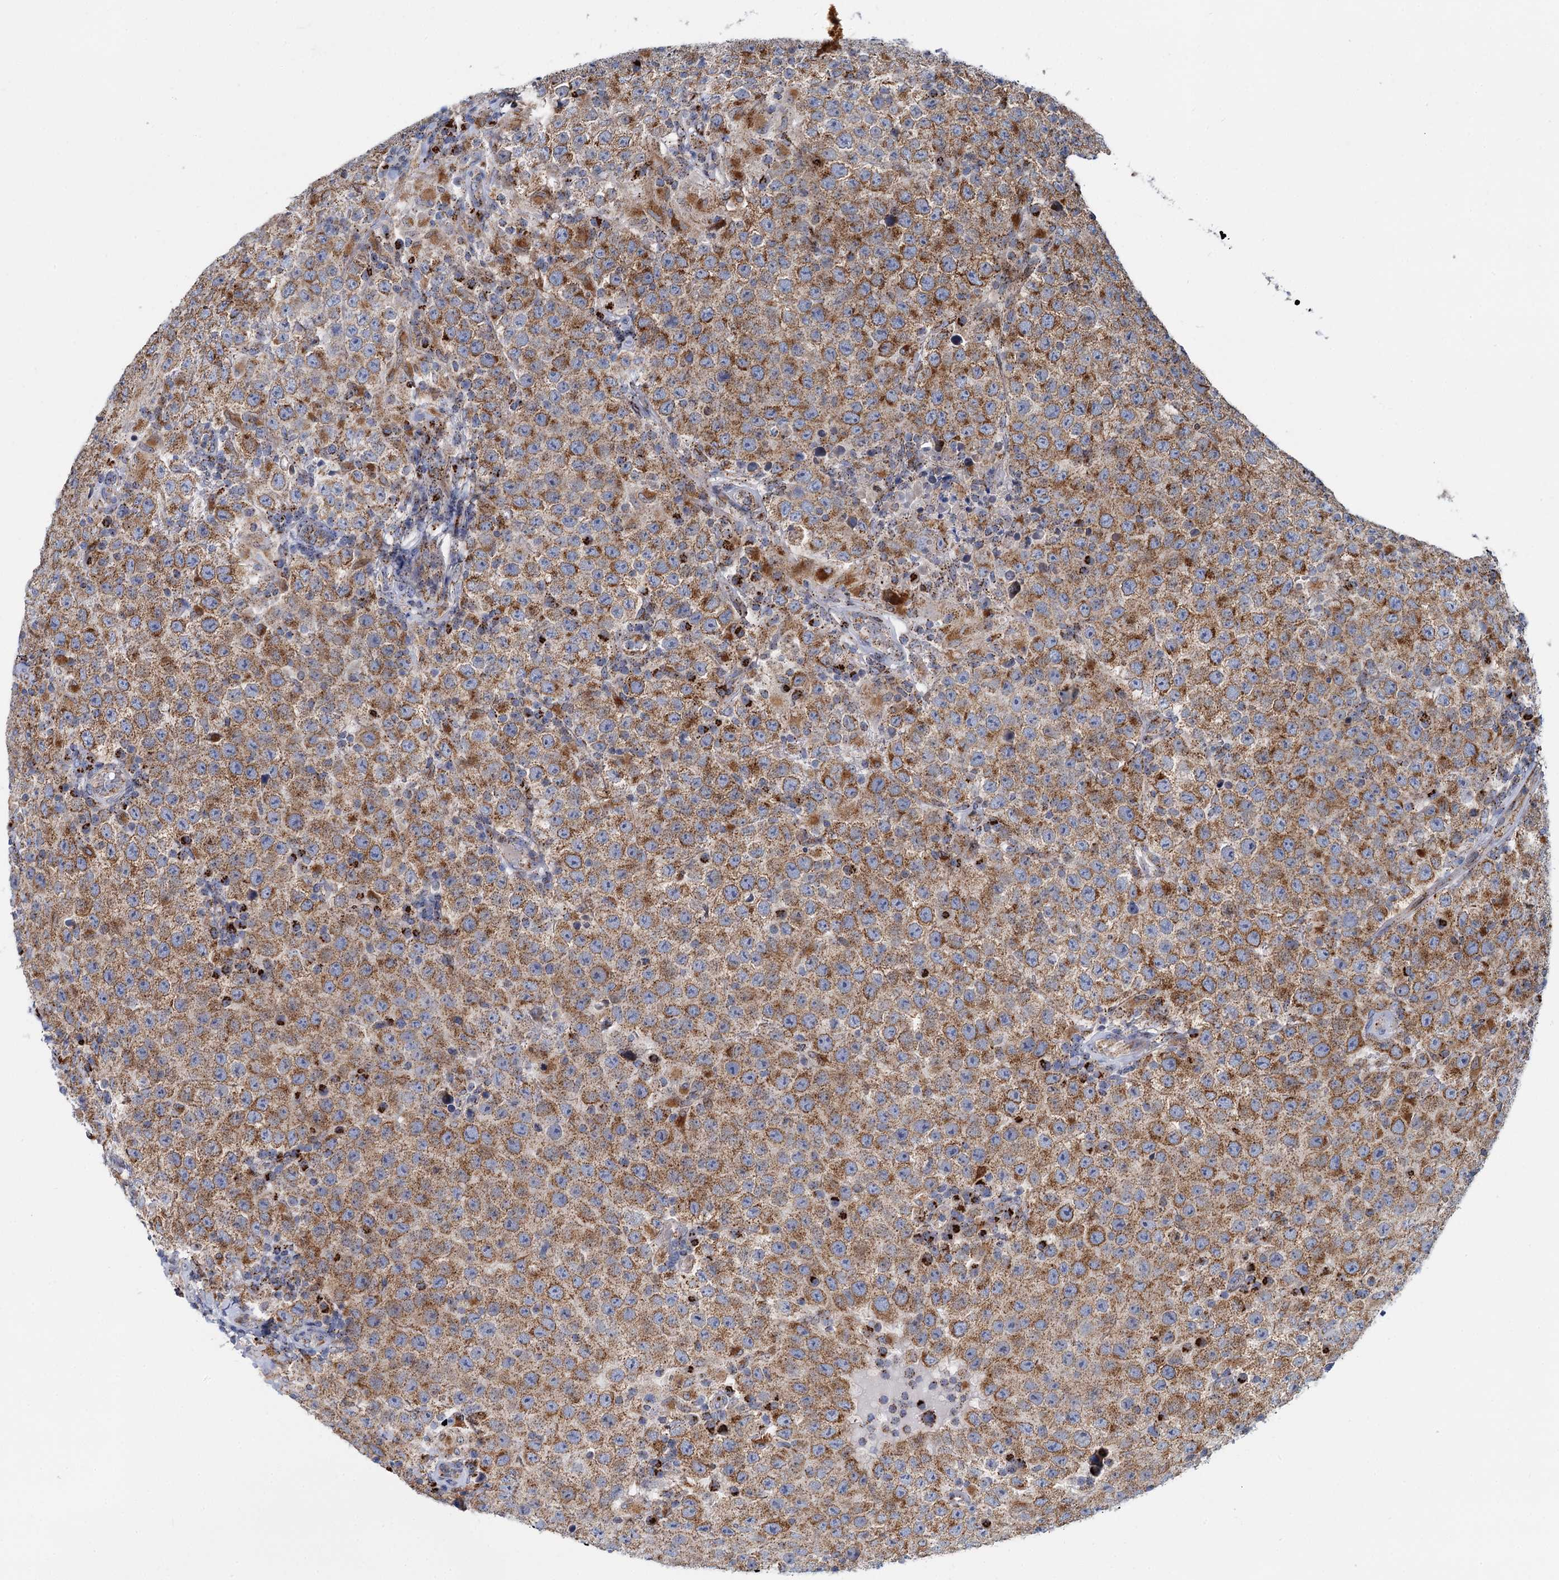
{"staining": {"intensity": "moderate", "quantity": ">75%", "location": "cytoplasmic/membranous"}, "tissue": "testis cancer", "cell_type": "Tumor cells", "image_type": "cancer", "snomed": [{"axis": "morphology", "description": "Normal tissue, NOS"}, {"axis": "morphology", "description": "Urothelial carcinoma, High grade"}, {"axis": "morphology", "description": "Seminoma, NOS"}, {"axis": "morphology", "description": "Carcinoma, Embryonal, NOS"}, {"axis": "topography", "description": "Urinary bladder"}, {"axis": "topography", "description": "Testis"}], "caption": "DAB immunohistochemical staining of human testis cancer (embryonal carcinoma) demonstrates moderate cytoplasmic/membranous protein staining in approximately >75% of tumor cells.", "gene": "SUPT20H", "patient": {"sex": "male", "age": 41}}